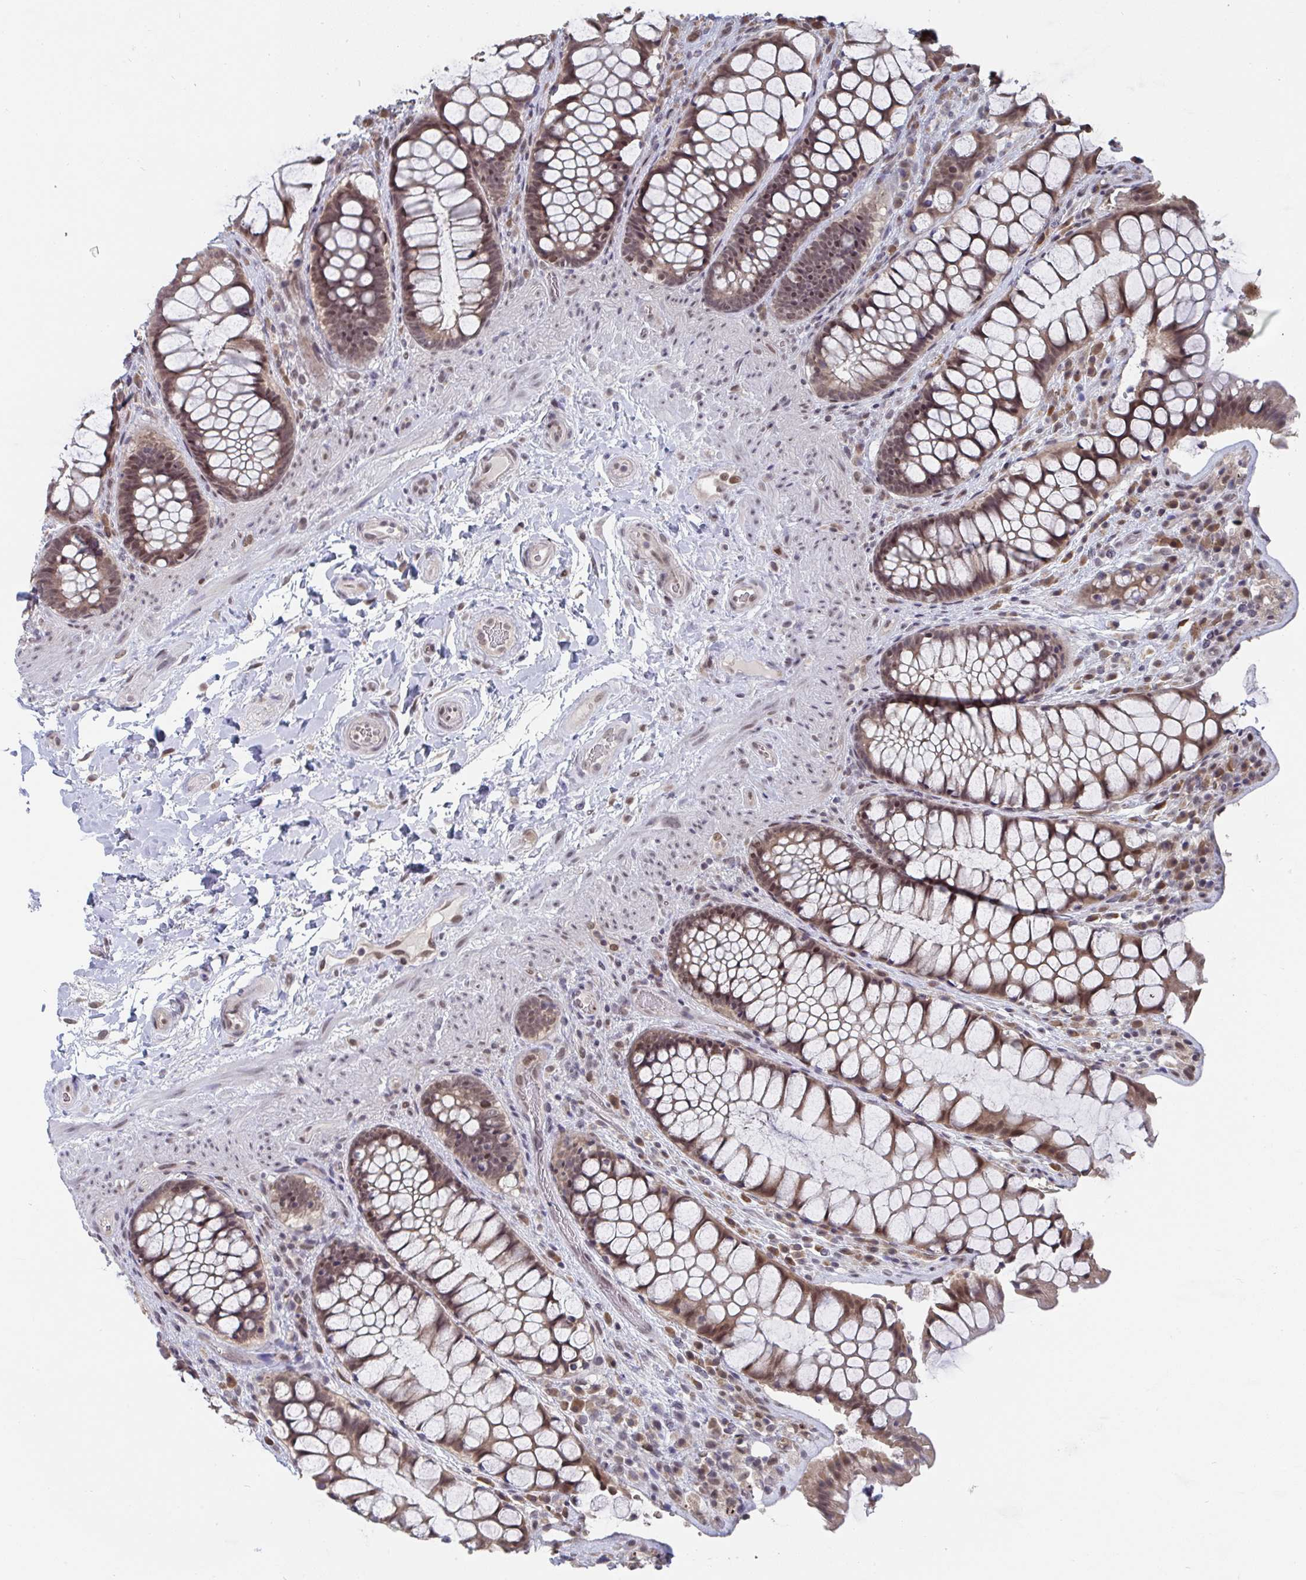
{"staining": {"intensity": "moderate", "quantity": ">75%", "location": "cytoplasmic/membranous,nuclear"}, "tissue": "rectum", "cell_type": "Glandular cells", "image_type": "normal", "snomed": [{"axis": "morphology", "description": "Normal tissue, NOS"}, {"axis": "topography", "description": "Rectum"}], "caption": "Immunohistochemistry staining of normal rectum, which exhibits medium levels of moderate cytoplasmic/membranous,nuclear staining in about >75% of glandular cells indicating moderate cytoplasmic/membranous,nuclear protein expression. The staining was performed using DAB (brown) for protein detection and nuclei were counterstained in hematoxylin (blue).", "gene": "JMJD1C", "patient": {"sex": "female", "age": 58}}